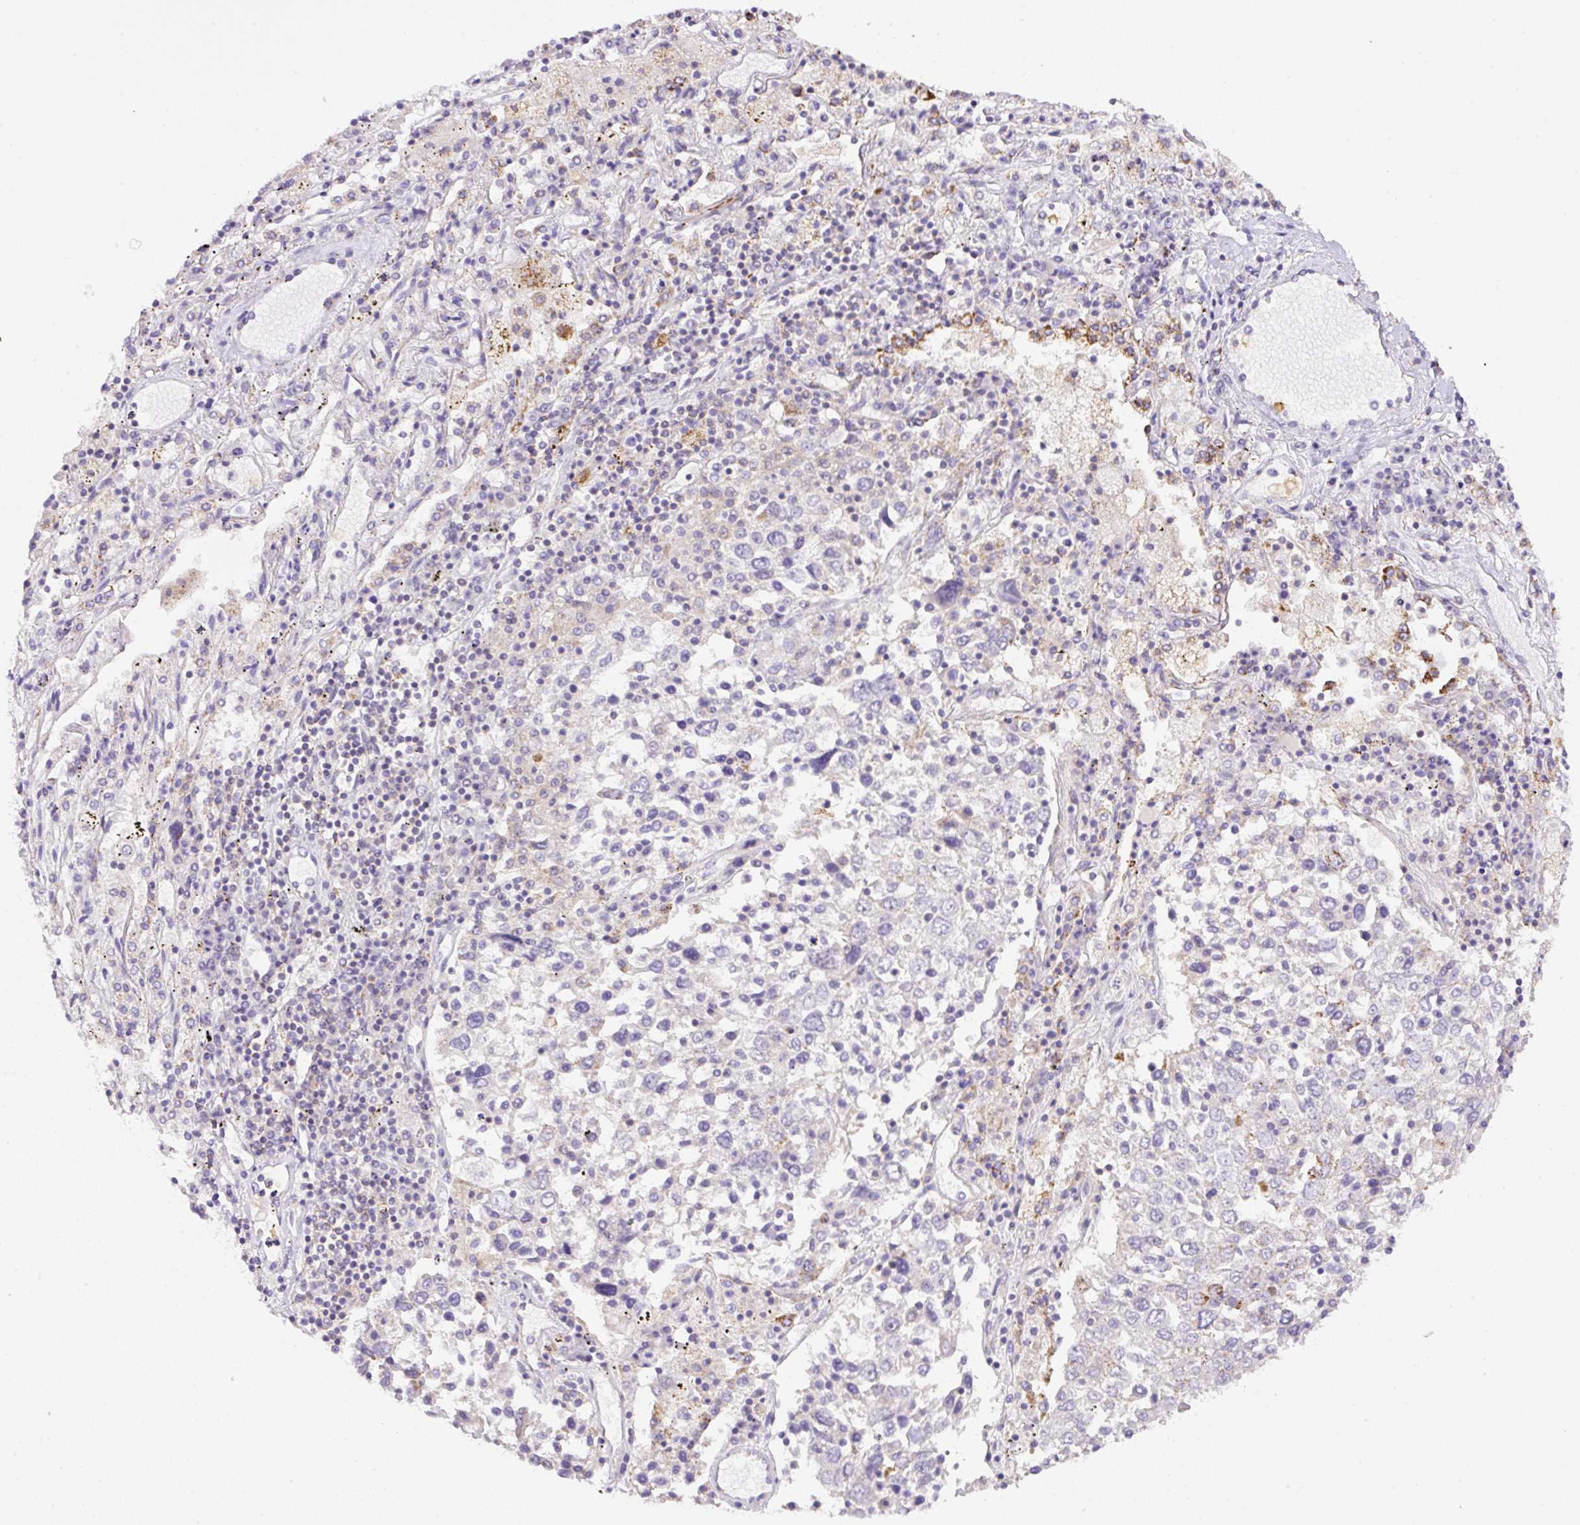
{"staining": {"intensity": "moderate", "quantity": "<25%", "location": "cytoplasmic/membranous"}, "tissue": "lung cancer", "cell_type": "Tumor cells", "image_type": "cancer", "snomed": [{"axis": "morphology", "description": "Squamous cell carcinoma, NOS"}, {"axis": "topography", "description": "Lung"}], "caption": "Immunohistochemistry photomicrograph of neoplastic tissue: human lung cancer (squamous cell carcinoma) stained using IHC reveals low levels of moderate protein expression localized specifically in the cytoplasmic/membranous of tumor cells, appearing as a cytoplasmic/membranous brown color.", "gene": "NF1", "patient": {"sex": "male", "age": 65}}